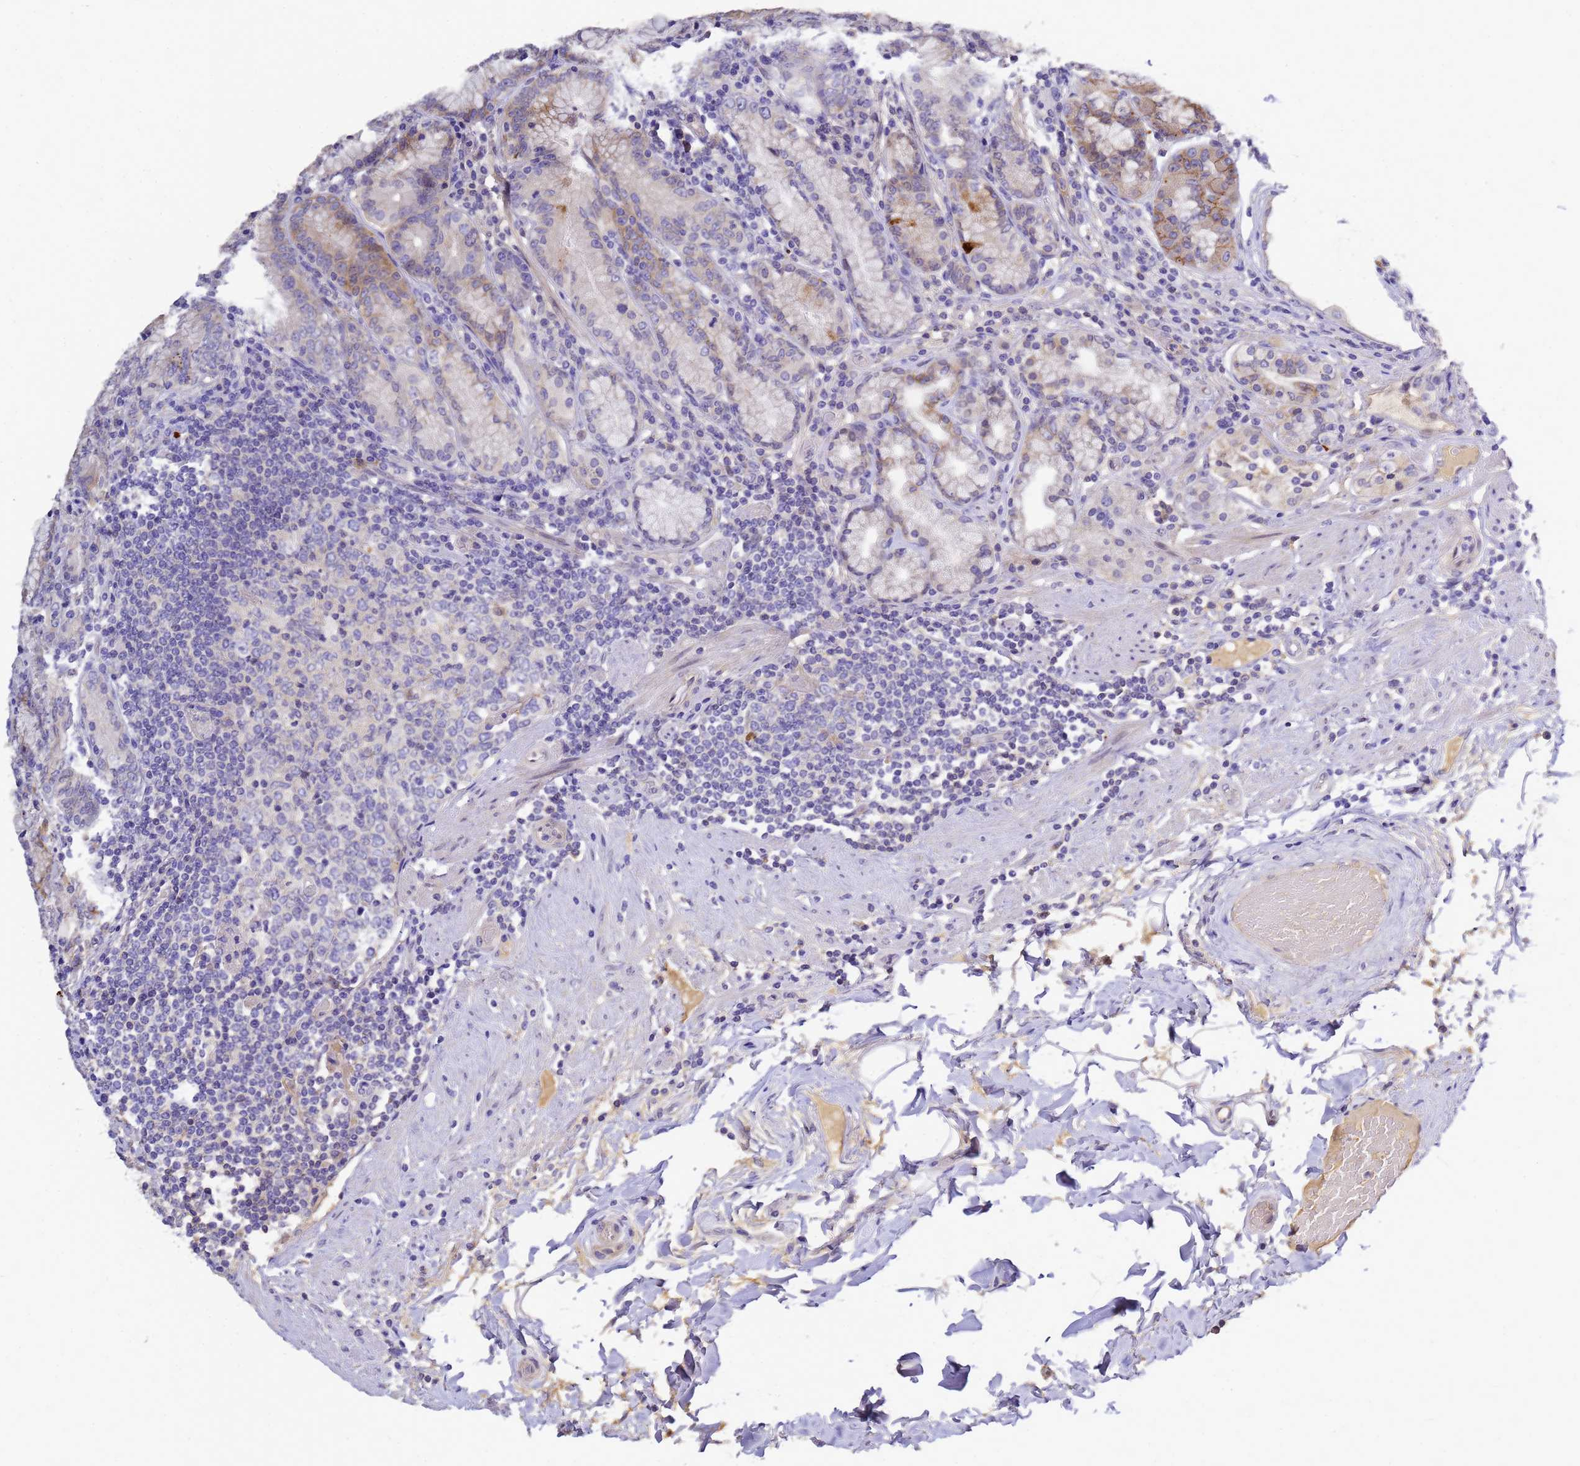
{"staining": {"intensity": "strong", "quantity": "25%-75%", "location": "cytoplasmic/membranous"}, "tissue": "stomach", "cell_type": "Glandular cells", "image_type": "normal", "snomed": [{"axis": "morphology", "description": "Normal tissue, NOS"}, {"axis": "topography", "description": "Stomach, upper"}, {"axis": "topography", "description": "Stomach, lower"}], "caption": "Glandular cells demonstrate strong cytoplasmic/membranous staining in about 25%-75% of cells in benign stomach.", "gene": "TBCD", "patient": {"sex": "female", "age": 76}}